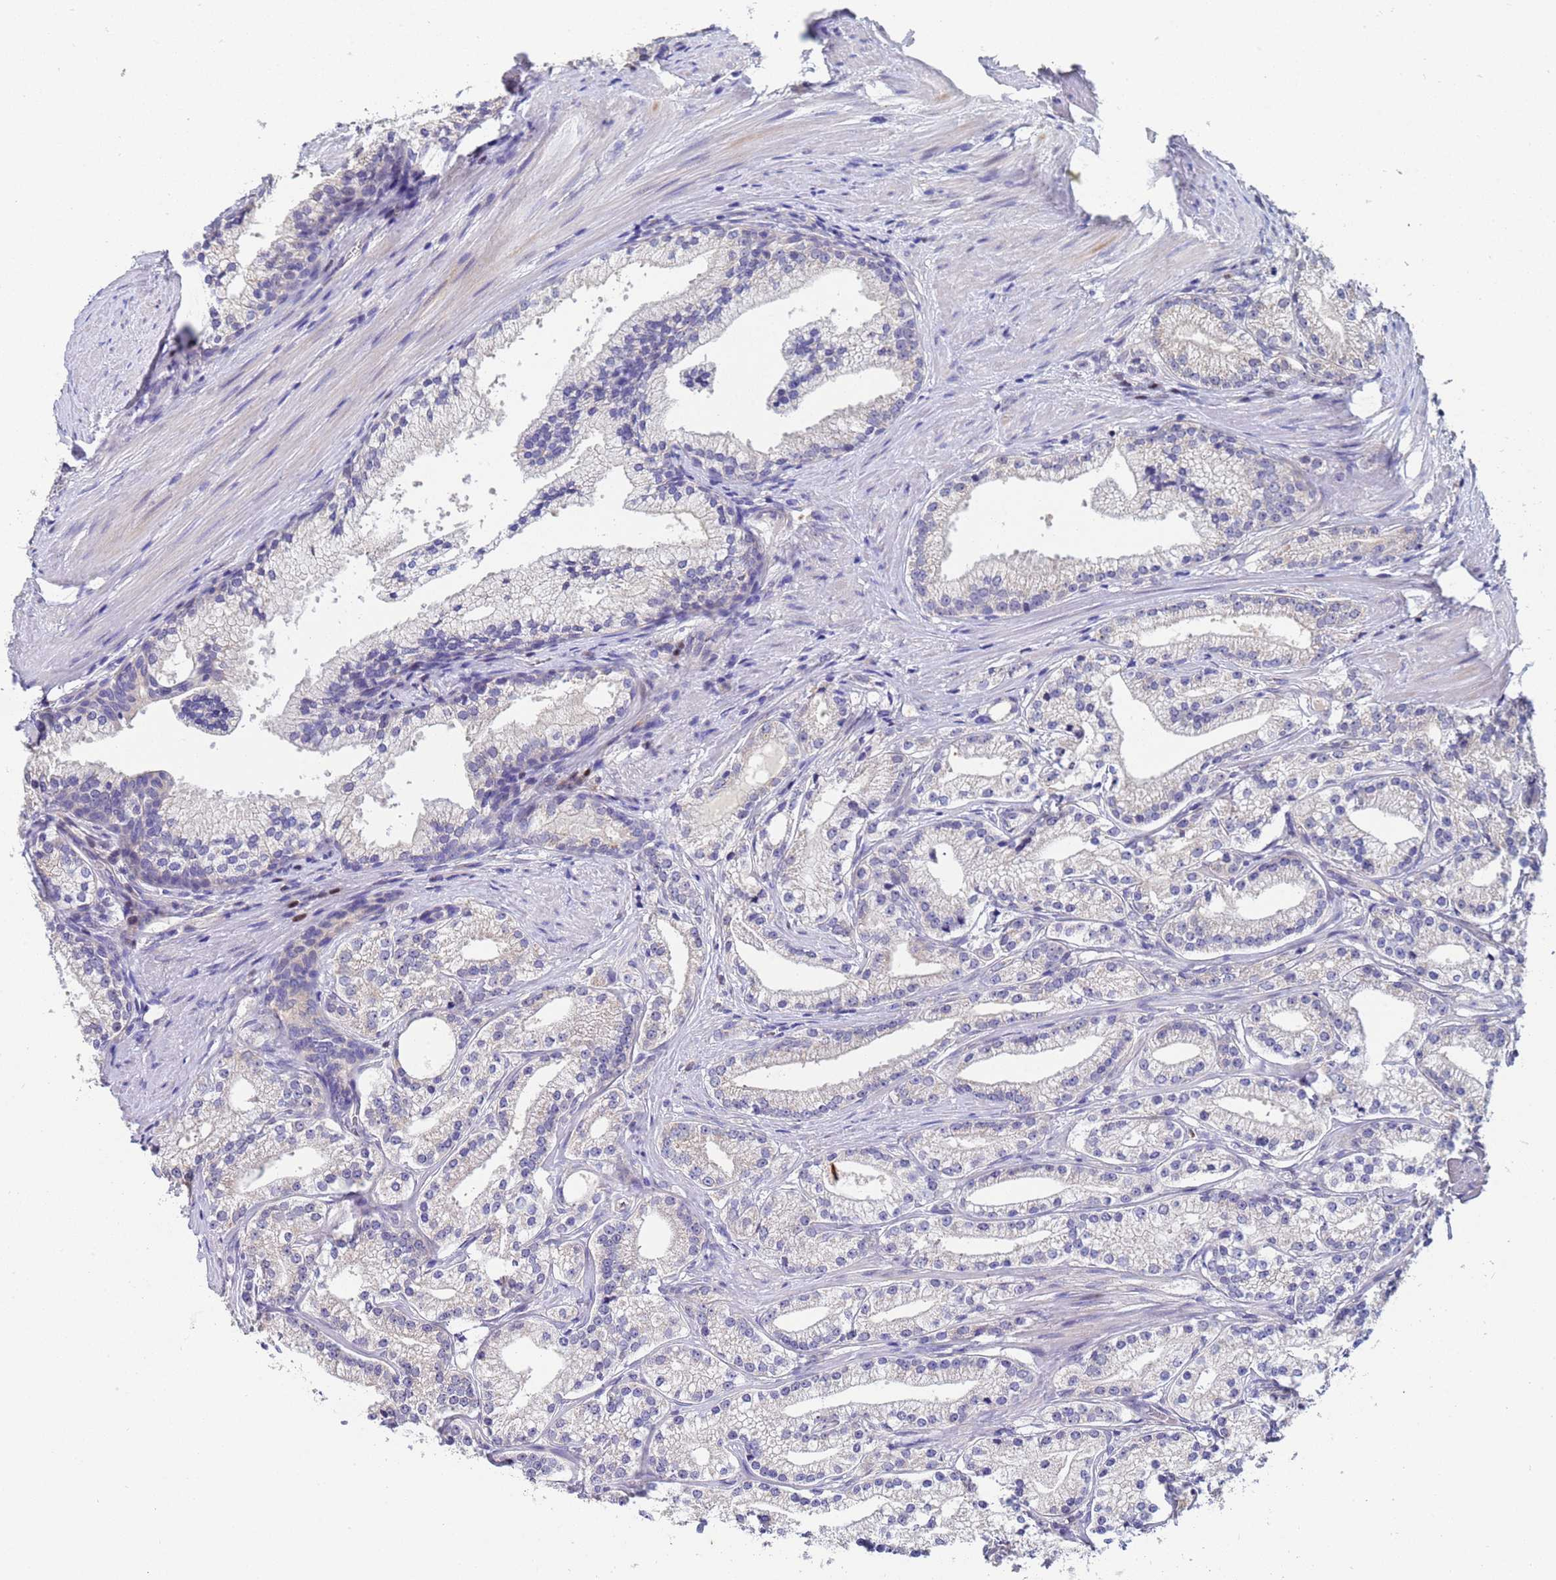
{"staining": {"intensity": "negative", "quantity": "none", "location": "none"}, "tissue": "prostate cancer", "cell_type": "Tumor cells", "image_type": "cancer", "snomed": [{"axis": "morphology", "description": "Adenocarcinoma, Low grade"}, {"axis": "topography", "description": "Prostate"}], "caption": "Protein analysis of prostate cancer (low-grade adenocarcinoma) shows no significant expression in tumor cells. (IHC, brightfield microscopy, high magnification).", "gene": "IHO1", "patient": {"sex": "male", "age": 57}}